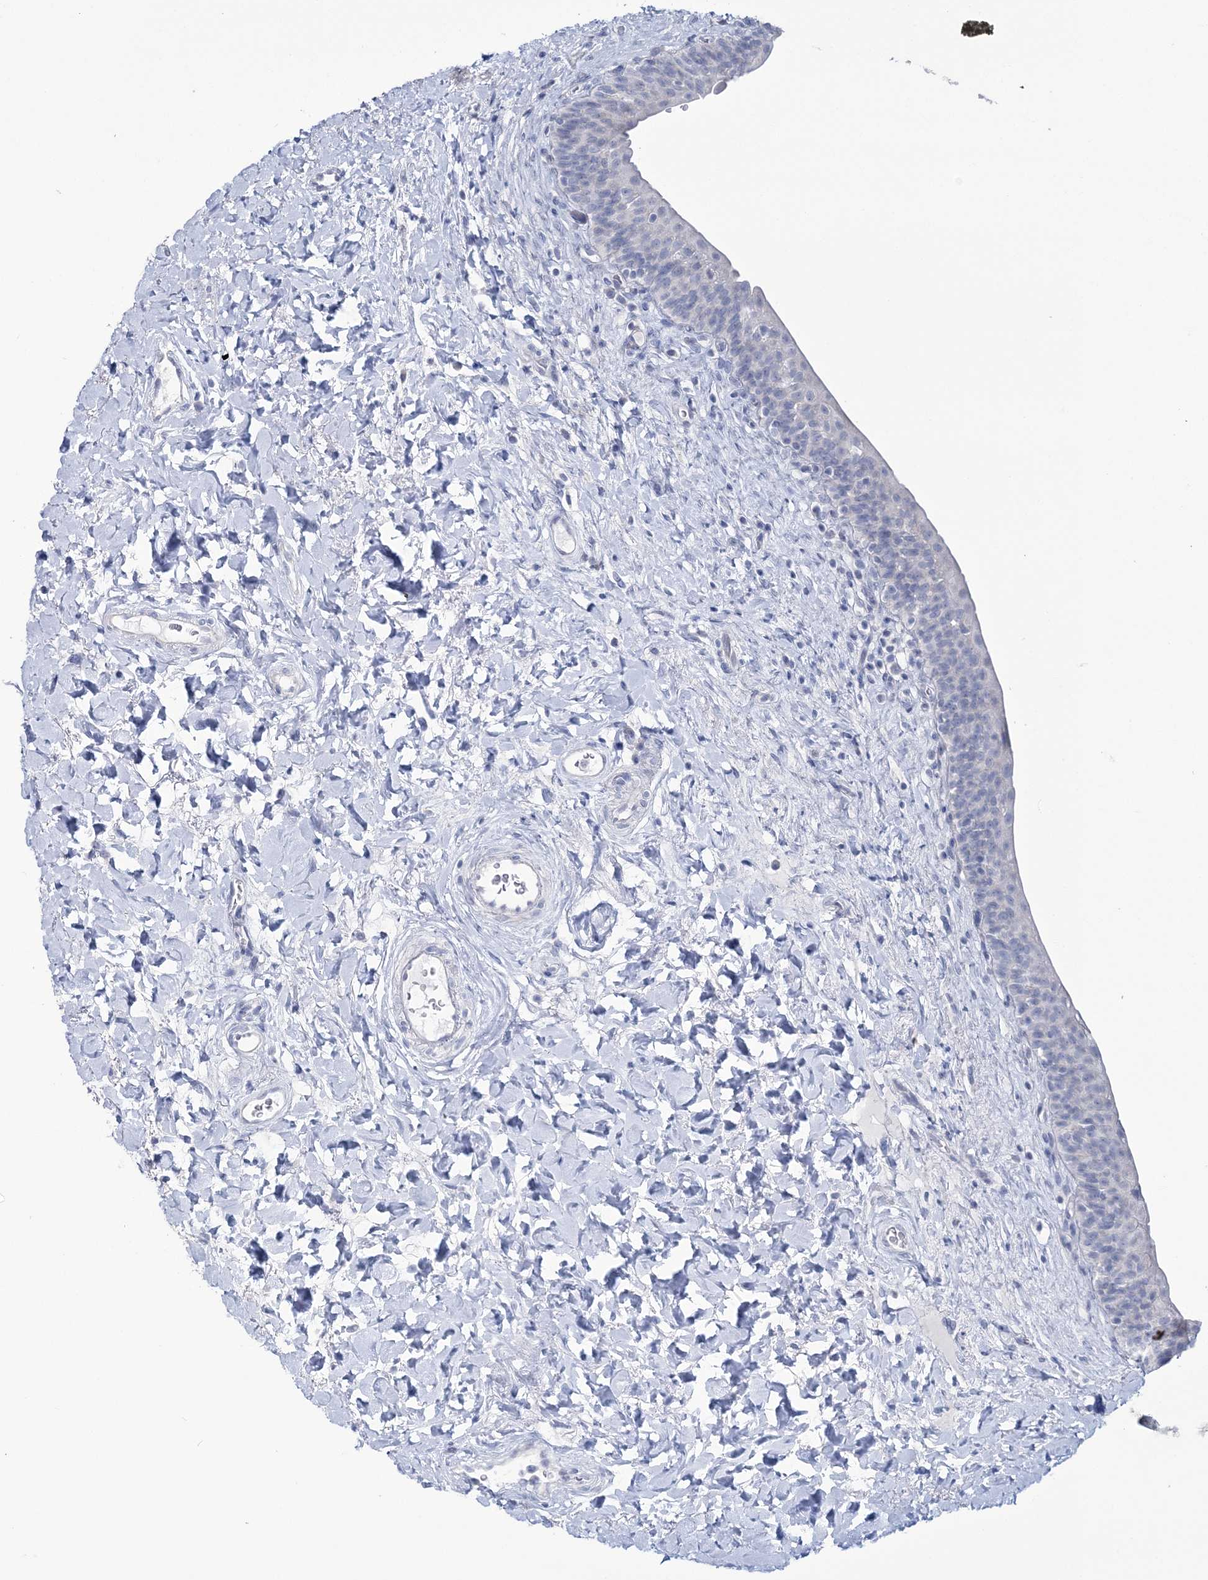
{"staining": {"intensity": "negative", "quantity": "none", "location": "none"}, "tissue": "urinary bladder", "cell_type": "Urothelial cells", "image_type": "normal", "snomed": [{"axis": "morphology", "description": "Normal tissue, NOS"}, {"axis": "topography", "description": "Urinary bladder"}], "caption": "Immunohistochemistry photomicrograph of normal human urinary bladder stained for a protein (brown), which reveals no staining in urothelial cells.", "gene": "CYP3A4", "patient": {"sex": "male", "age": 83}}